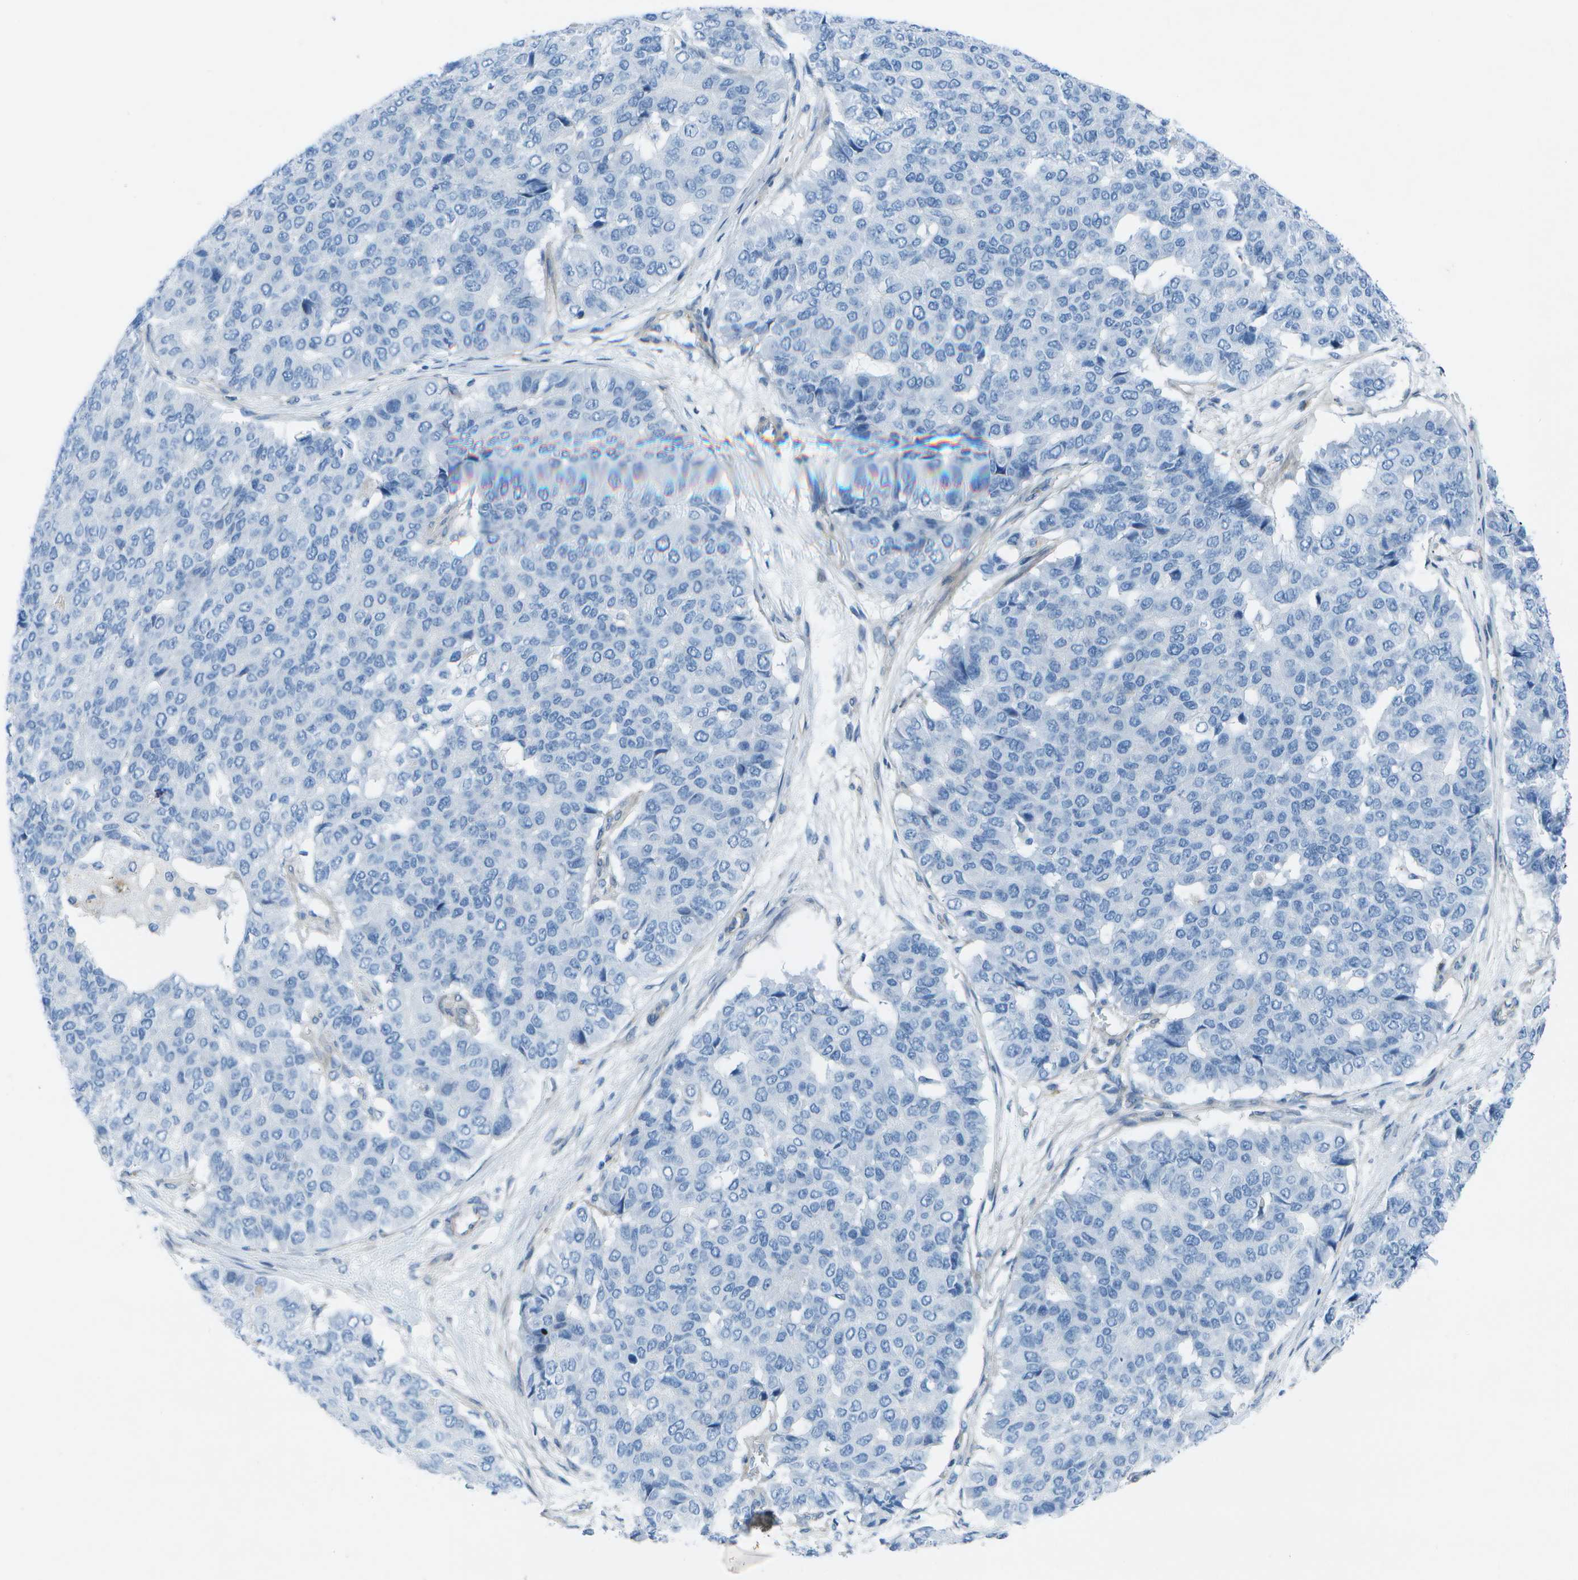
{"staining": {"intensity": "negative", "quantity": "none", "location": "none"}, "tissue": "pancreatic cancer", "cell_type": "Tumor cells", "image_type": "cancer", "snomed": [{"axis": "morphology", "description": "Adenocarcinoma, NOS"}, {"axis": "topography", "description": "Pancreas"}], "caption": "Immunohistochemical staining of pancreatic cancer reveals no significant expression in tumor cells. (DAB (3,3'-diaminobenzidine) IHC, high magnification).", "gene": "SORBS3", "patient": {"sex": "male", "age": 50}}